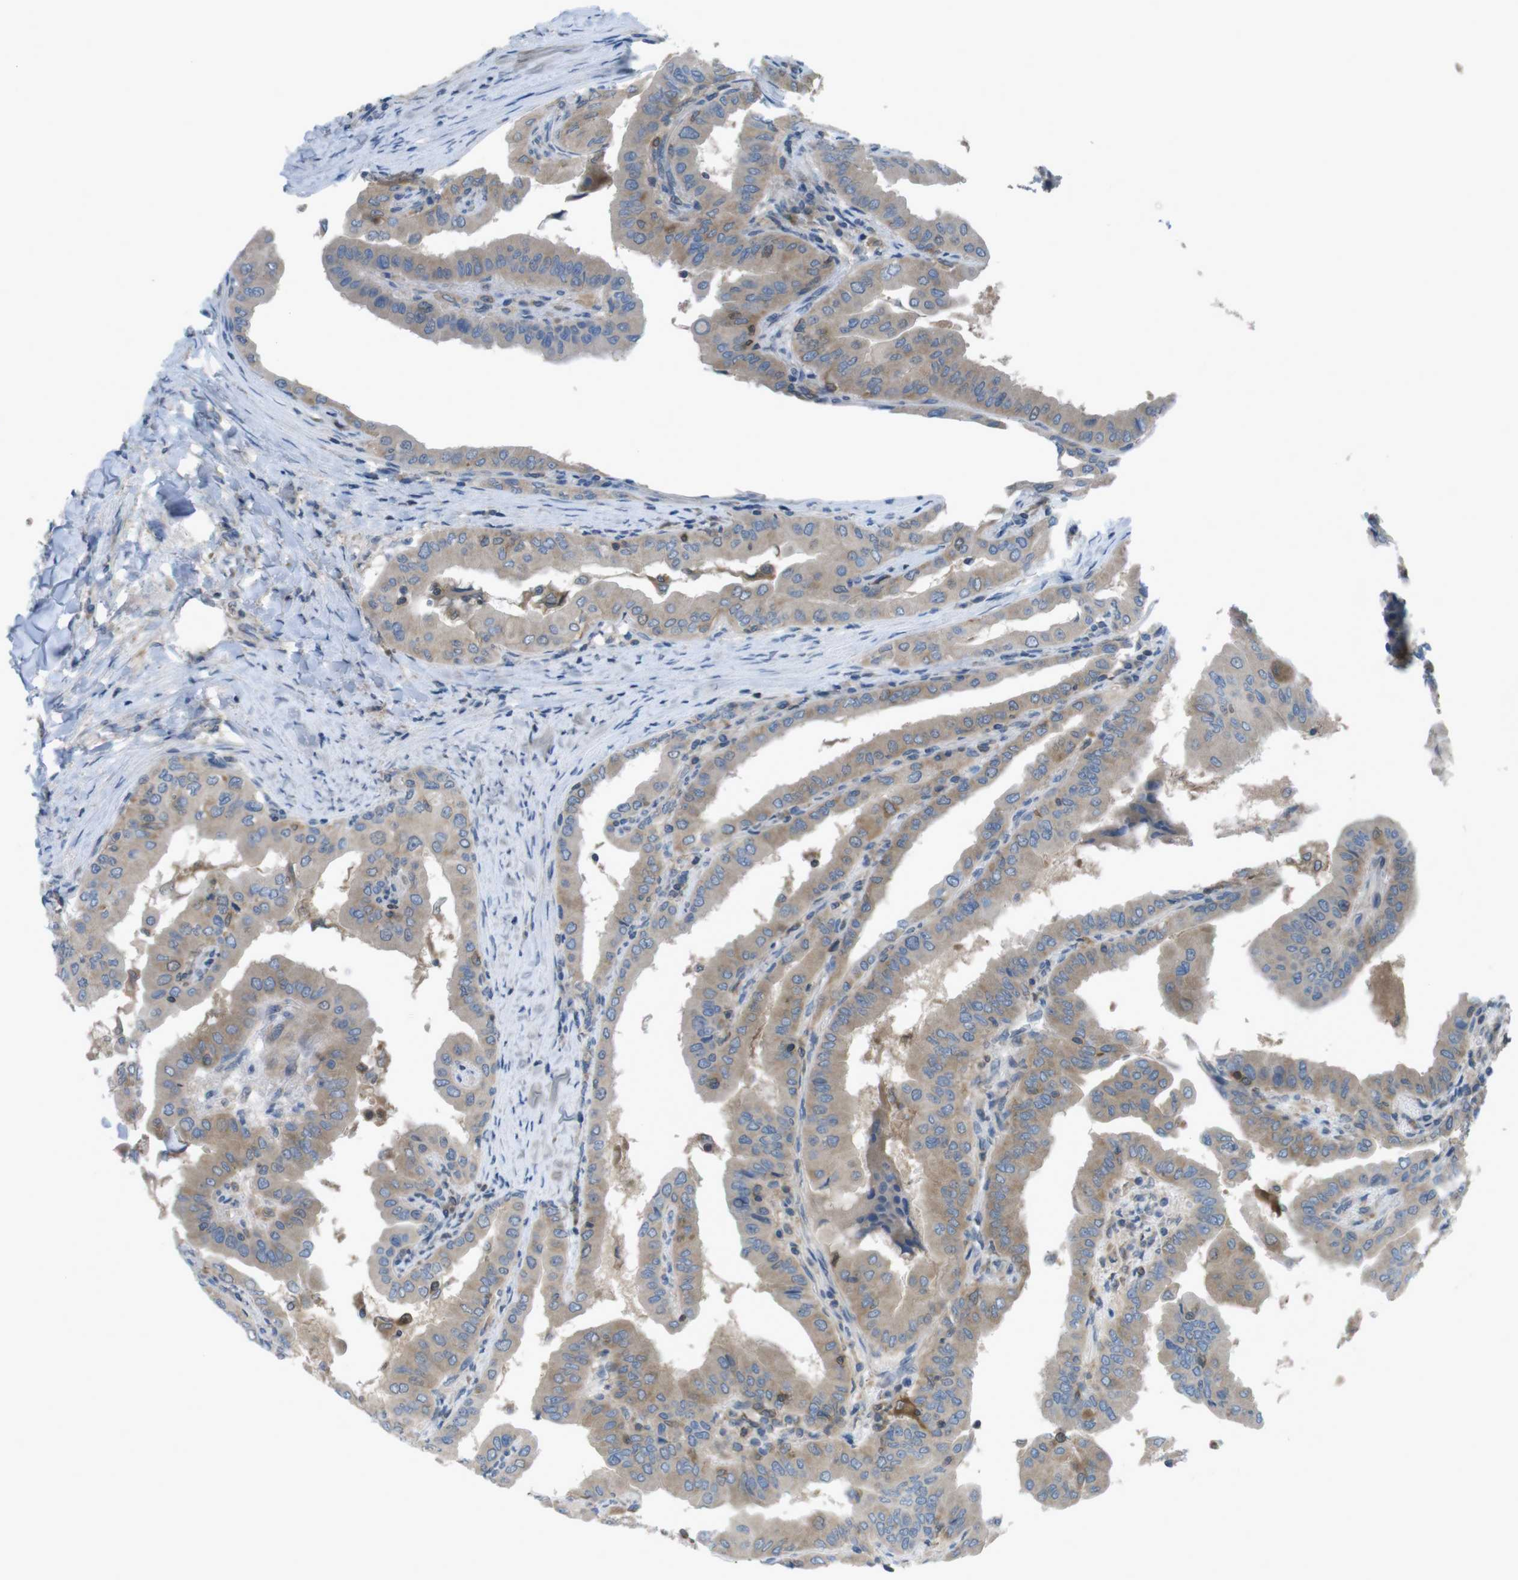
{"staining": {"intensity": "weak", "quantity": ">75%", "location": "cytoplasmic/membranous"}, "tissue": "thyroid cancer", "cell_type": "Tumor cells", "image_type": "cancer", "snomed": [{"axis": "morphology", "description": "Papillary adenocarcinoma, NOS"}, {"axis": "topography", "description": "Thyroid gland"}], "caption": "Weak cytoplasmic/membranous protein positivity is seen in about >75% of tumor cells in papillary adenocarcinoma (thyroid).", "gene": "MTHFD1", "patient": {"sex": "male", "age": 33}}